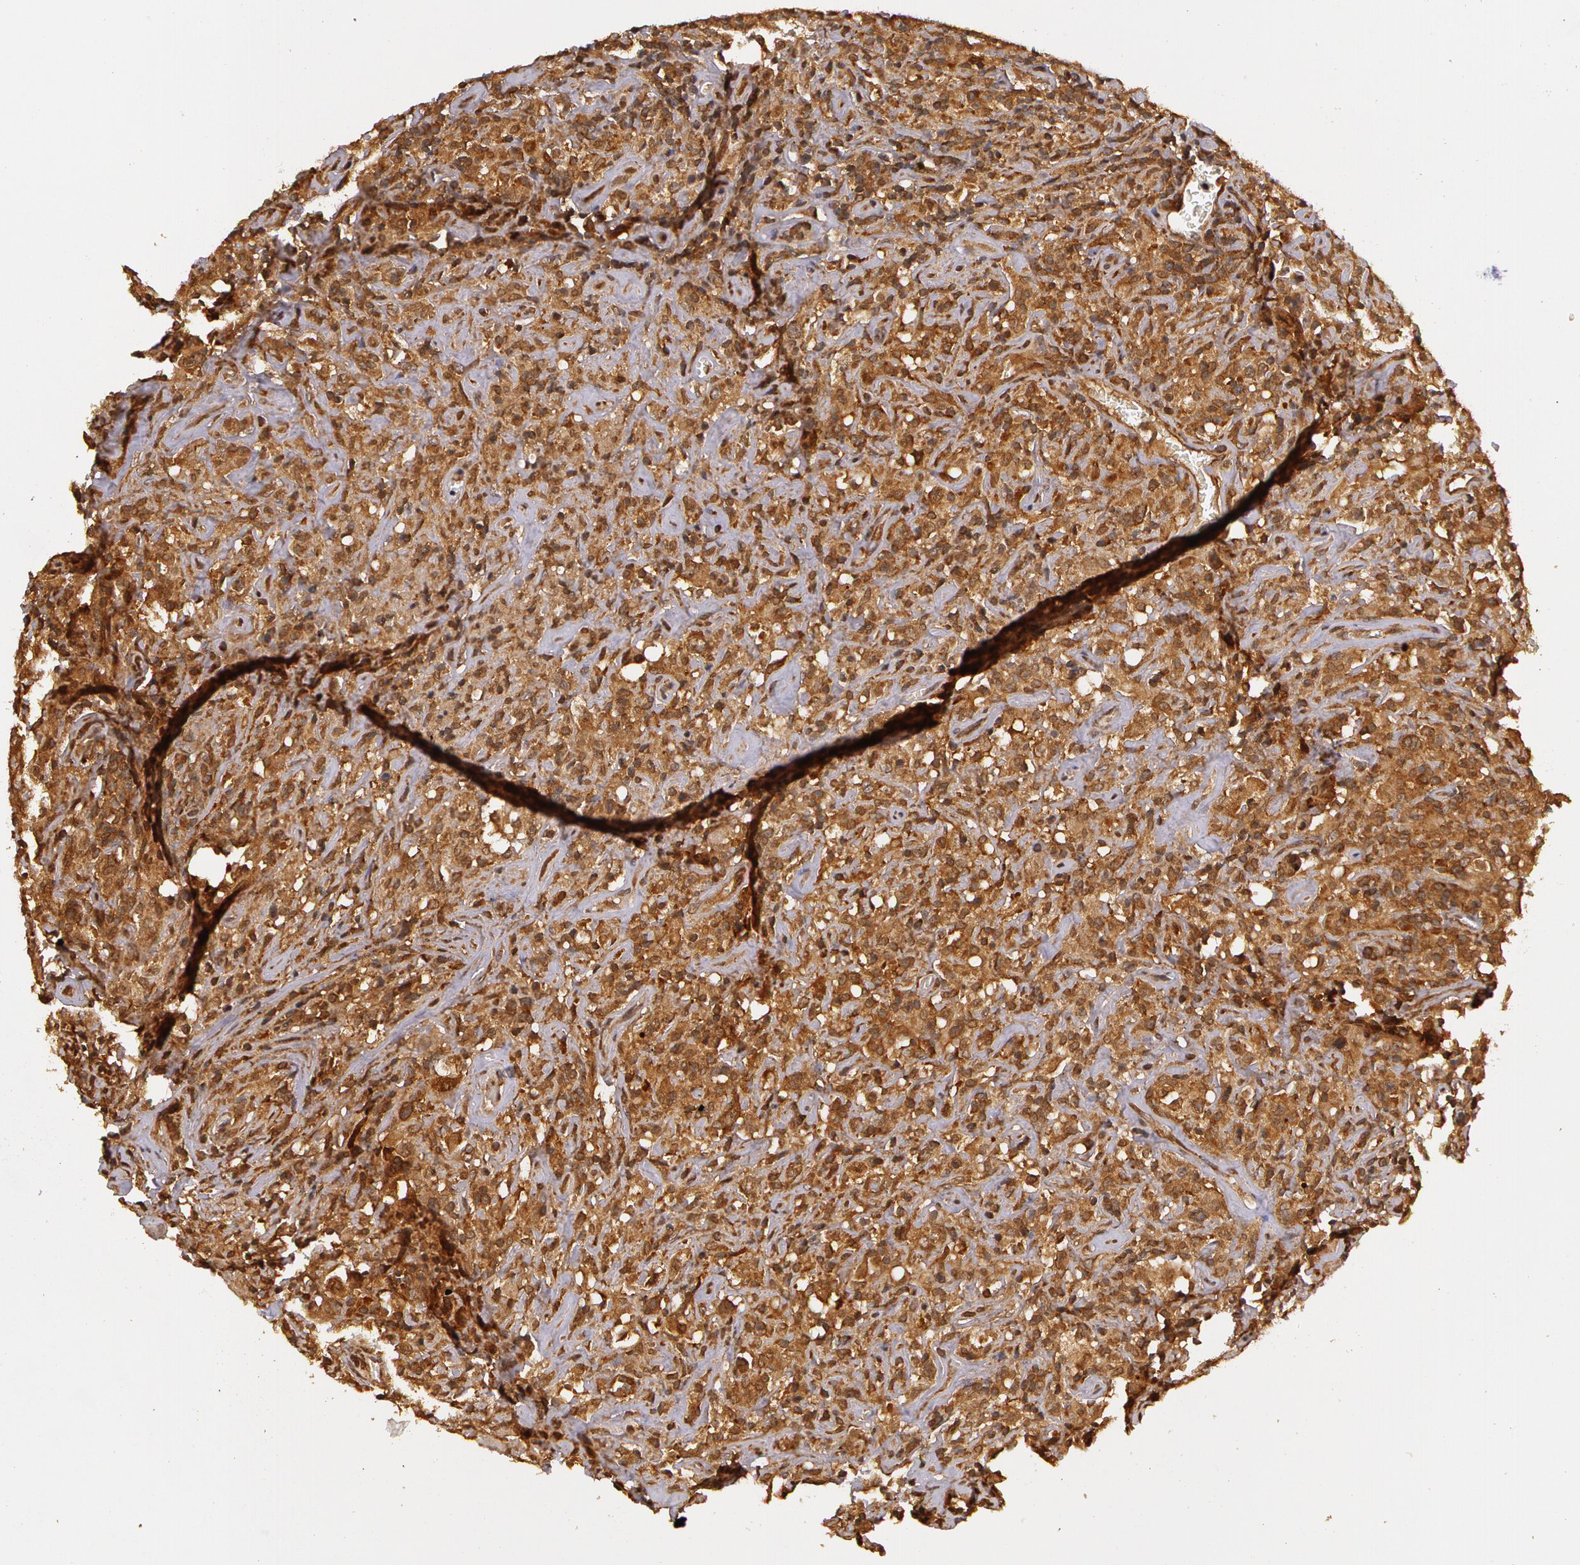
{"staining": {"intensity": "strong", "quantity": ">75%", "location": "cytoplasmic/membranous"}, "tissue": "lymphoma", "cell_type": "Tumor cells", "image_type": "cancer", "snomed": [{"axis": "morphology", "description": "Hodgkin's disease, NOS"}, {"axis": "topography", "description": "Lymph node"}], "caption": "DAB (3,3'-diaminobenzidine) immunohistochemical staining of human Hodgkin's disease exhibits strong cytoplasmic/membranous protein positivity in about >75% of tumor cells.", "gene": "ASCC2", "patient": {"sex": "male", "age": 46}}